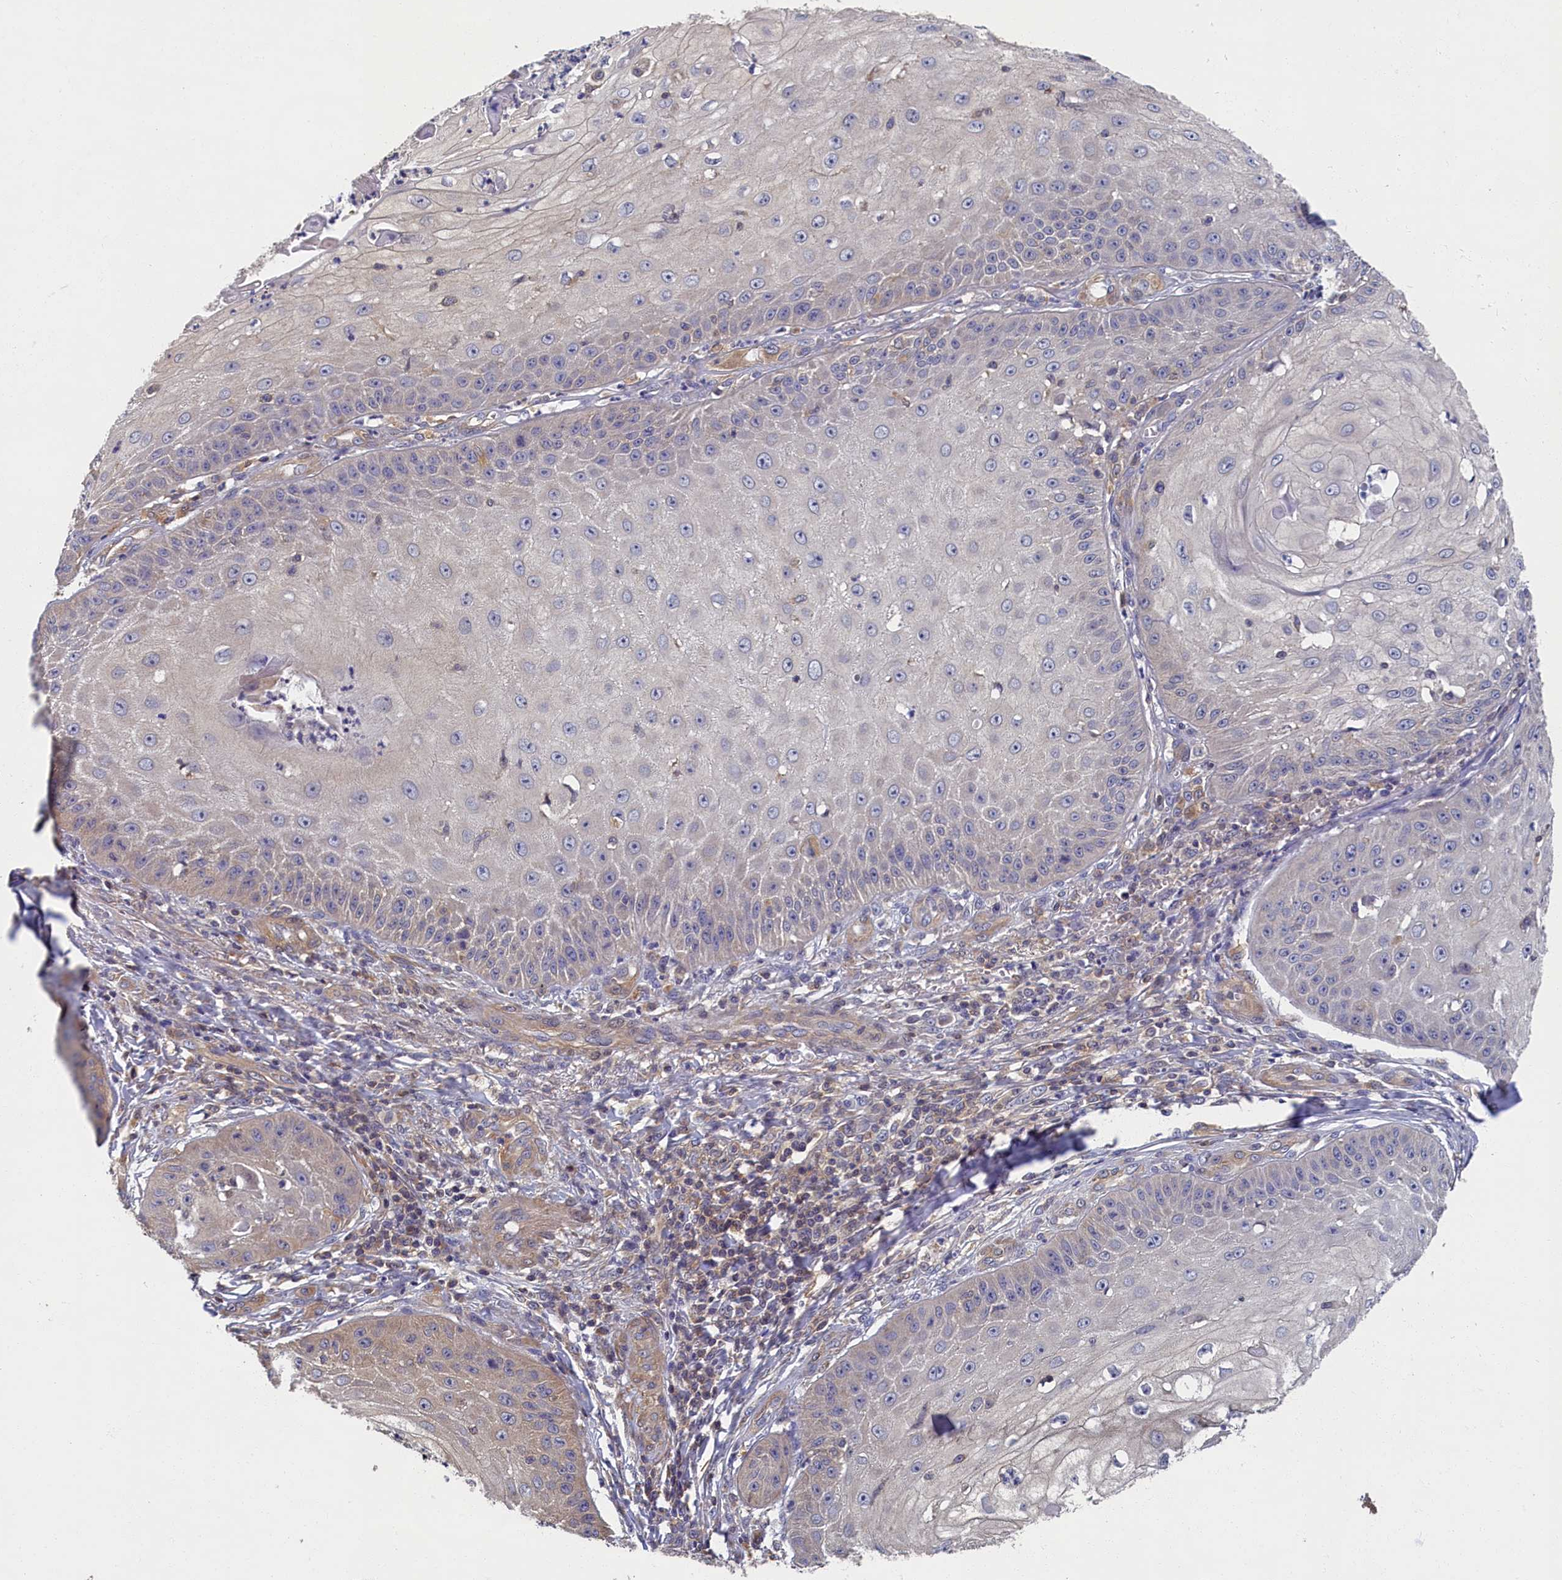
{"staining": {"intensity": "negative", "quantity": "none", "location": "none"}, "tissue": "skin cancer", "cell_type": "Tumor cells", "image_type": "cancer", "snomed": [{"axis": "morphology", "description": "Squamous cell carcinoma, NOS"}, {"axis": "topography", "description": "Skin"}], "caption": "This is an immunohistochemistry image of human skin cancer (squamous cell carcinoma). There is no positivity in tumor cells.", "gene": "TBCB", "patient": {"sex": "male", "age": 70}}